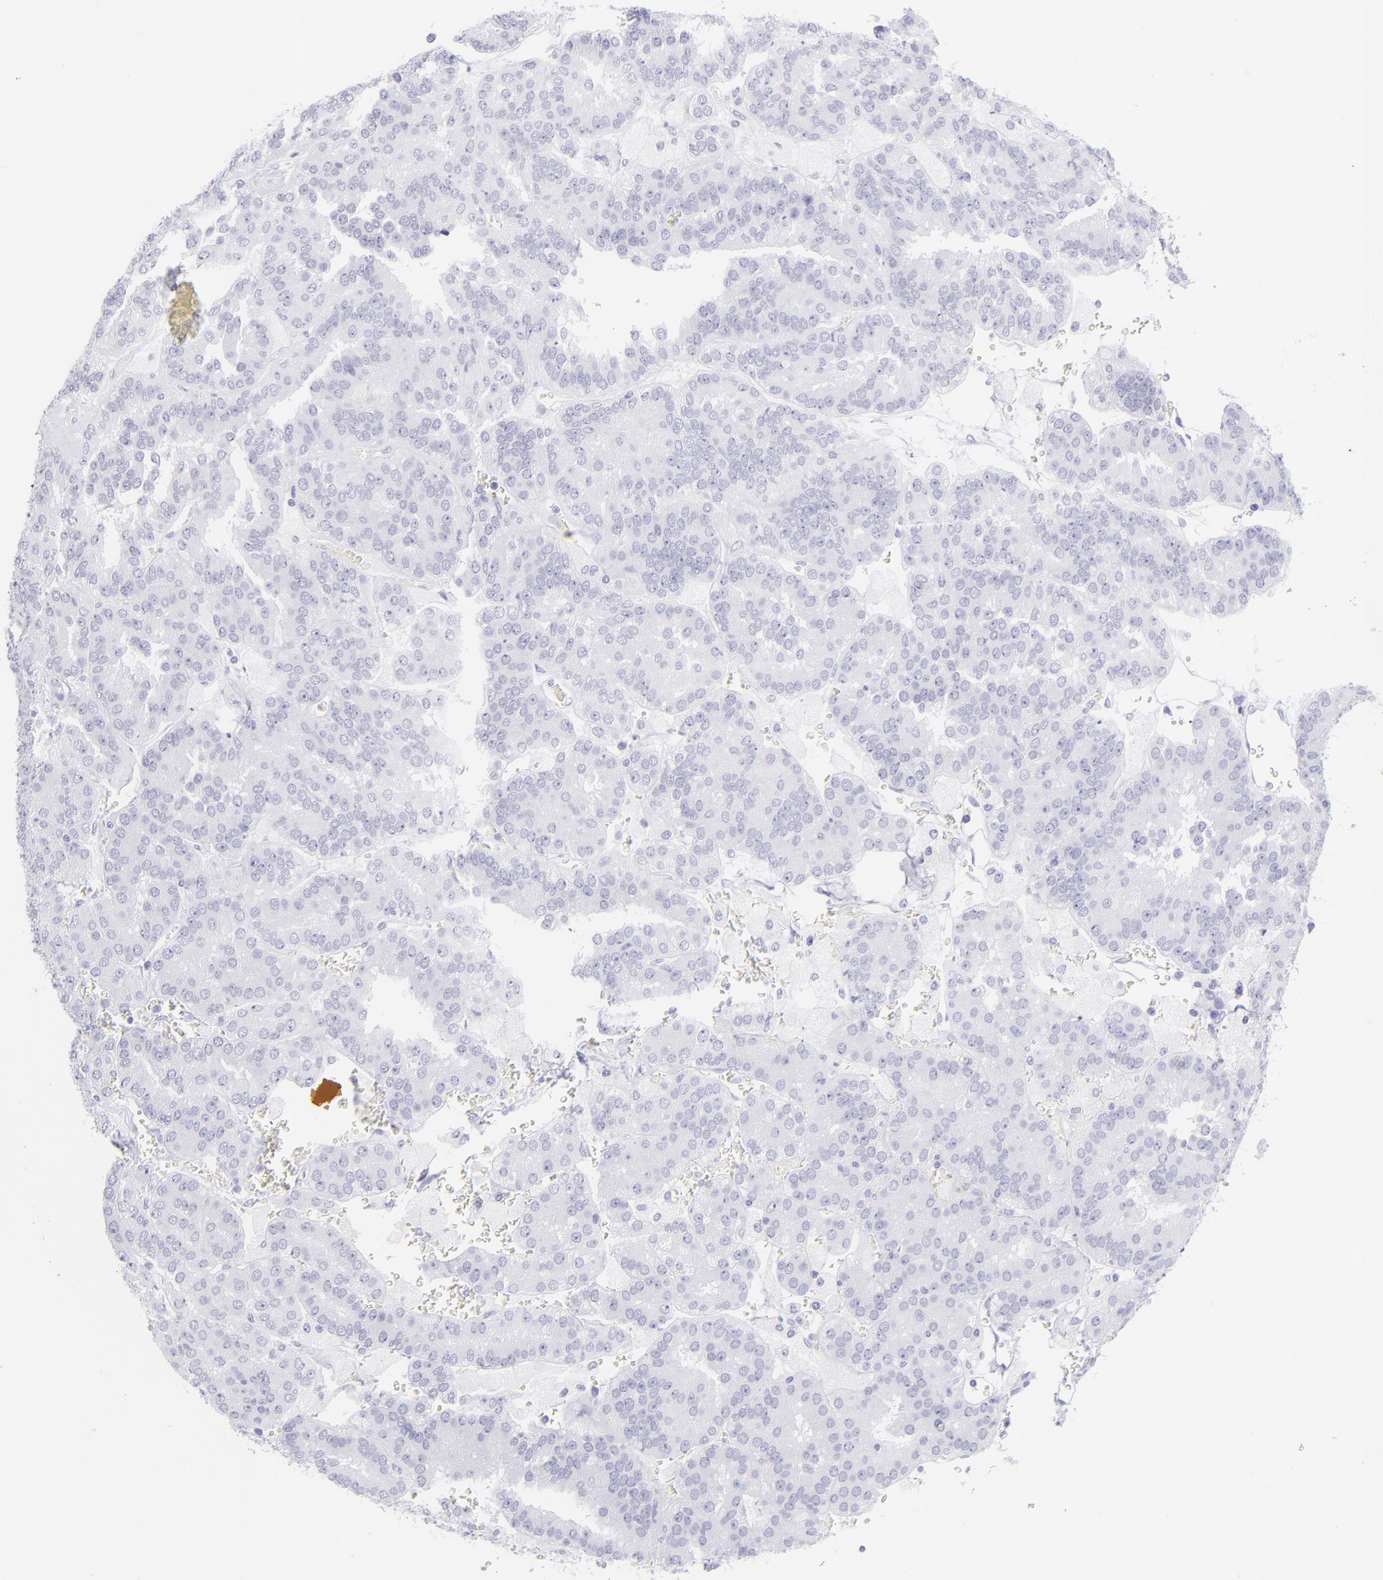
{"staining": {"intensity": "negative", "quantity": "none", "location": "none"}, "tissue": "renal cancer", "cell_type": "Tumor cells", "image_type": "cancer", "snomed": [{"axis": "morphology", "description": "Adenocarcinoma, NOS"}, {"axis": "topography", "description": "Kidney"}], "caption": "The image displays no significant staining in tumor cells of renal cancer (adenocarcinoma).", "gene": "CNP", "patient": {"sex": "male", "age": 46}}